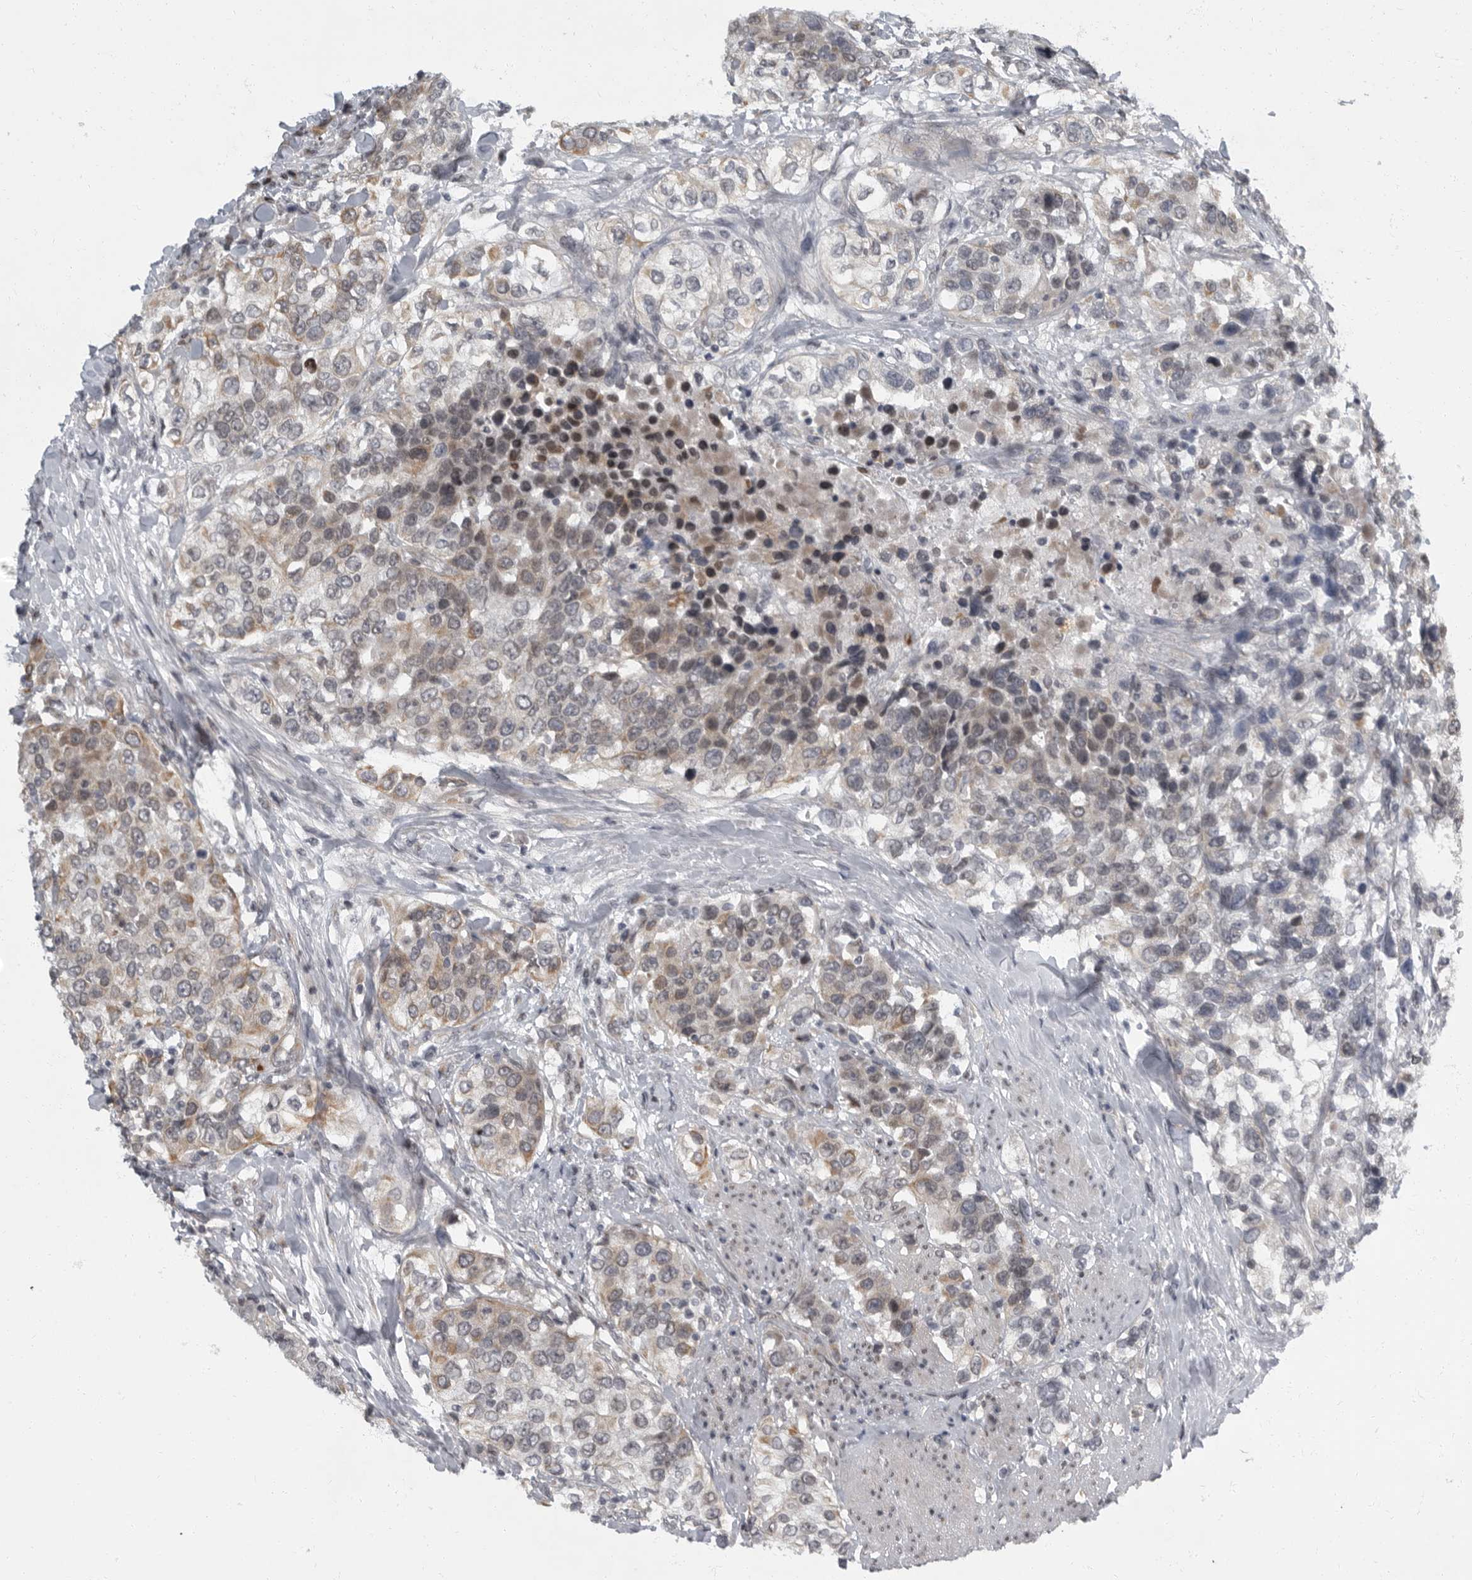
{"staining": {"intensity": "weak", "quantity": "25%-75%", "location": "cytoplasmic/membranous"}, "tissue": "urothelial cancer", "cell_type": "Tumor cells", "image_type": "cancer", "snomed": [{"axis": "morphology", "description": "Urothelial carcinoma, High grade"}, {"axis": "topography", "description": "Urinary bladder"}], "caption": "A low amount of weak cytoplasmic/membranous expression is identified in about 25%-75% of tumor cells in urothelial carcinoma (high-grade) tissue.", "gene": "EVI5", "patient": {"sex": "female", "age": 80}}